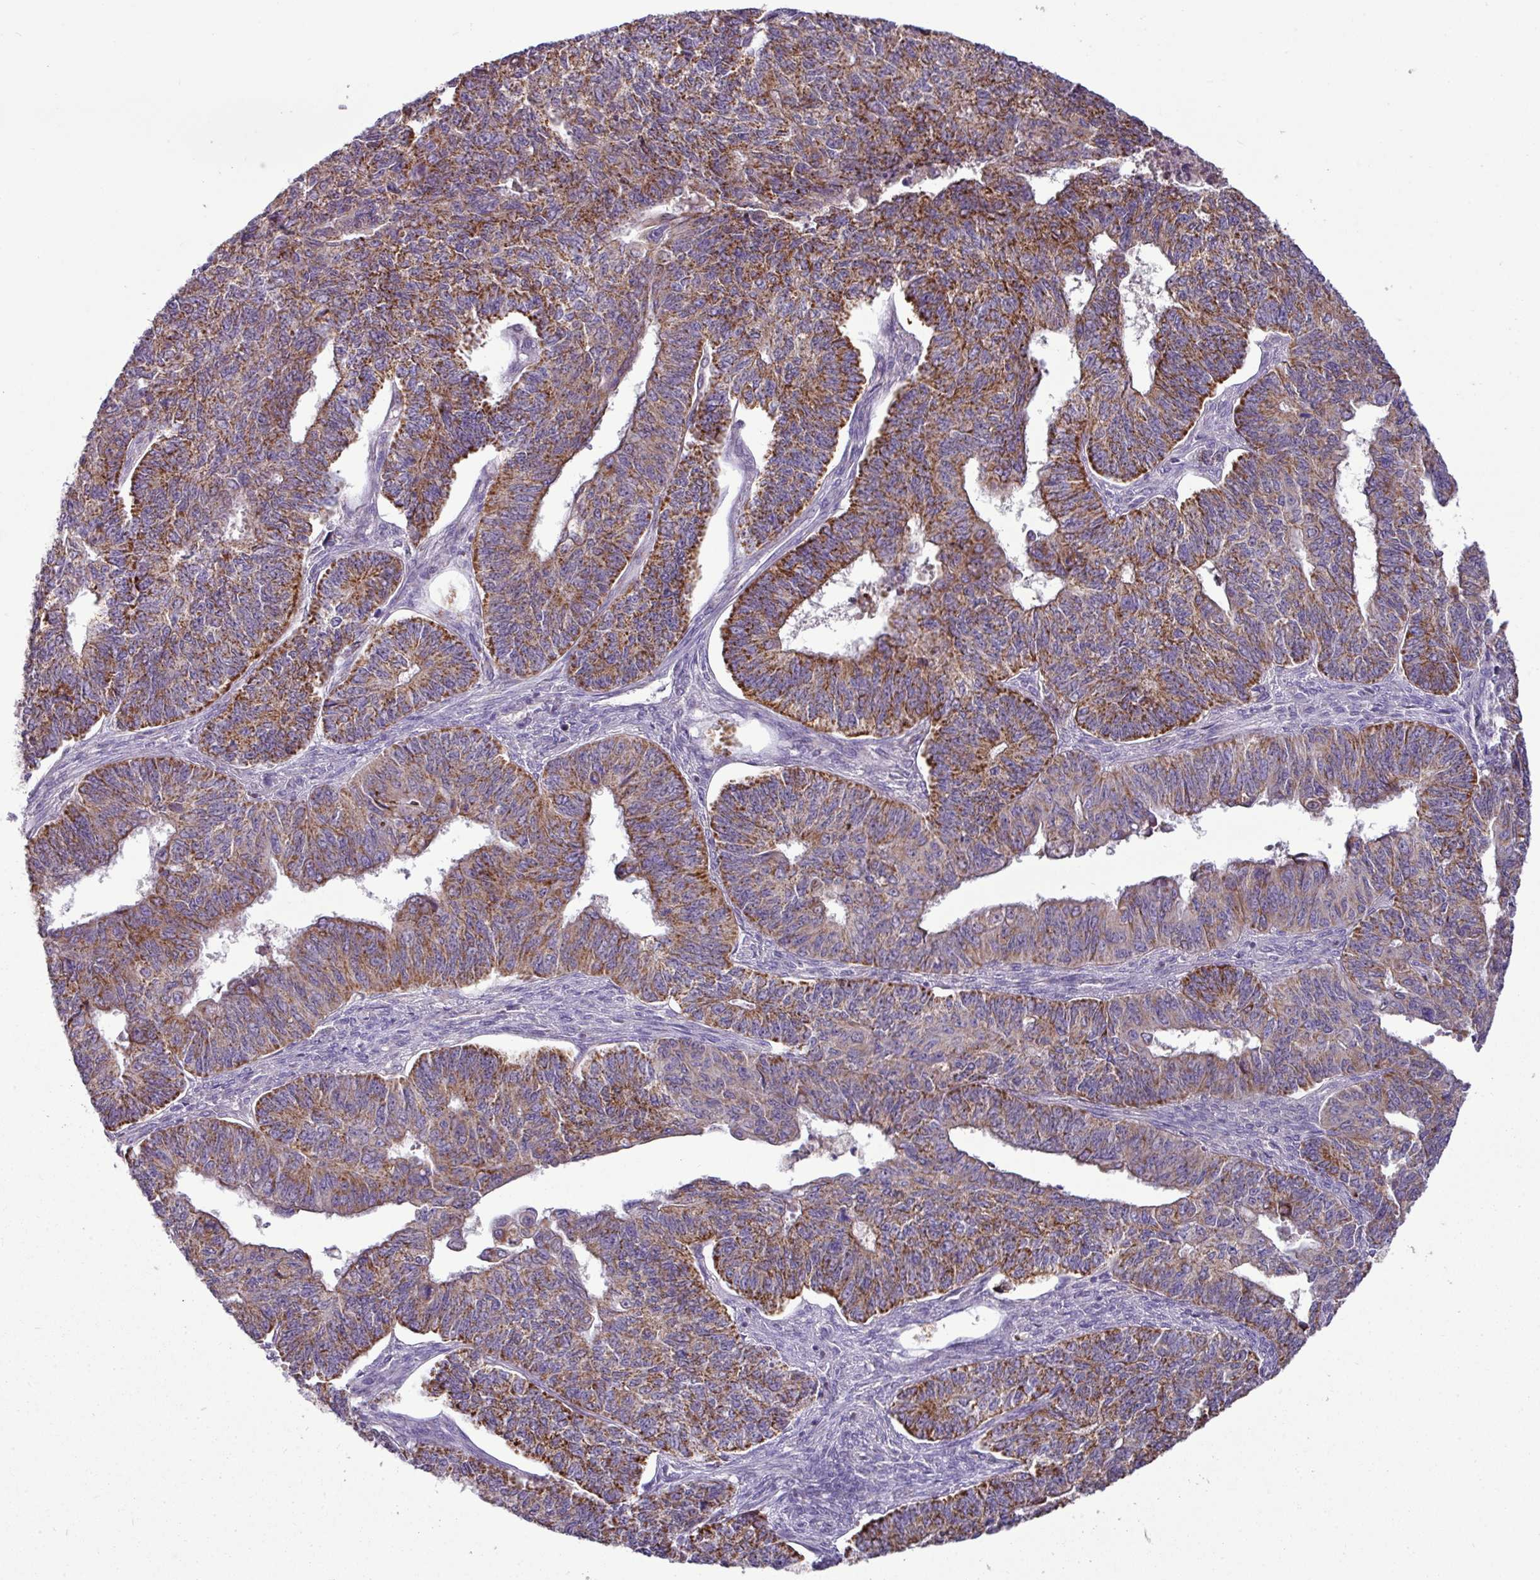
{"staining": {"intensity": "moderate", "quantity": ">75%", "location": "cytoplasmic/membranous"}, "tissue": "endometrial cancer", "cell_type": "Tumor cells", "image_type": "cancer", "snomed": [{"axis": "morphology", "description": "Adenocarcinoma, NOS"}, {"axis": "topography", "description": "Endometrium"}], "caption": "Endometrial cancer stained with immunohistochemistry (IHC) exhibits moderate cytoplasmic/membranous staining in about >75% of tumor cells. (IHC, brightfield microscopy, high magnification).", "gene": "TRAPPC1", "patient": {"sex": "female", "age": 32}}